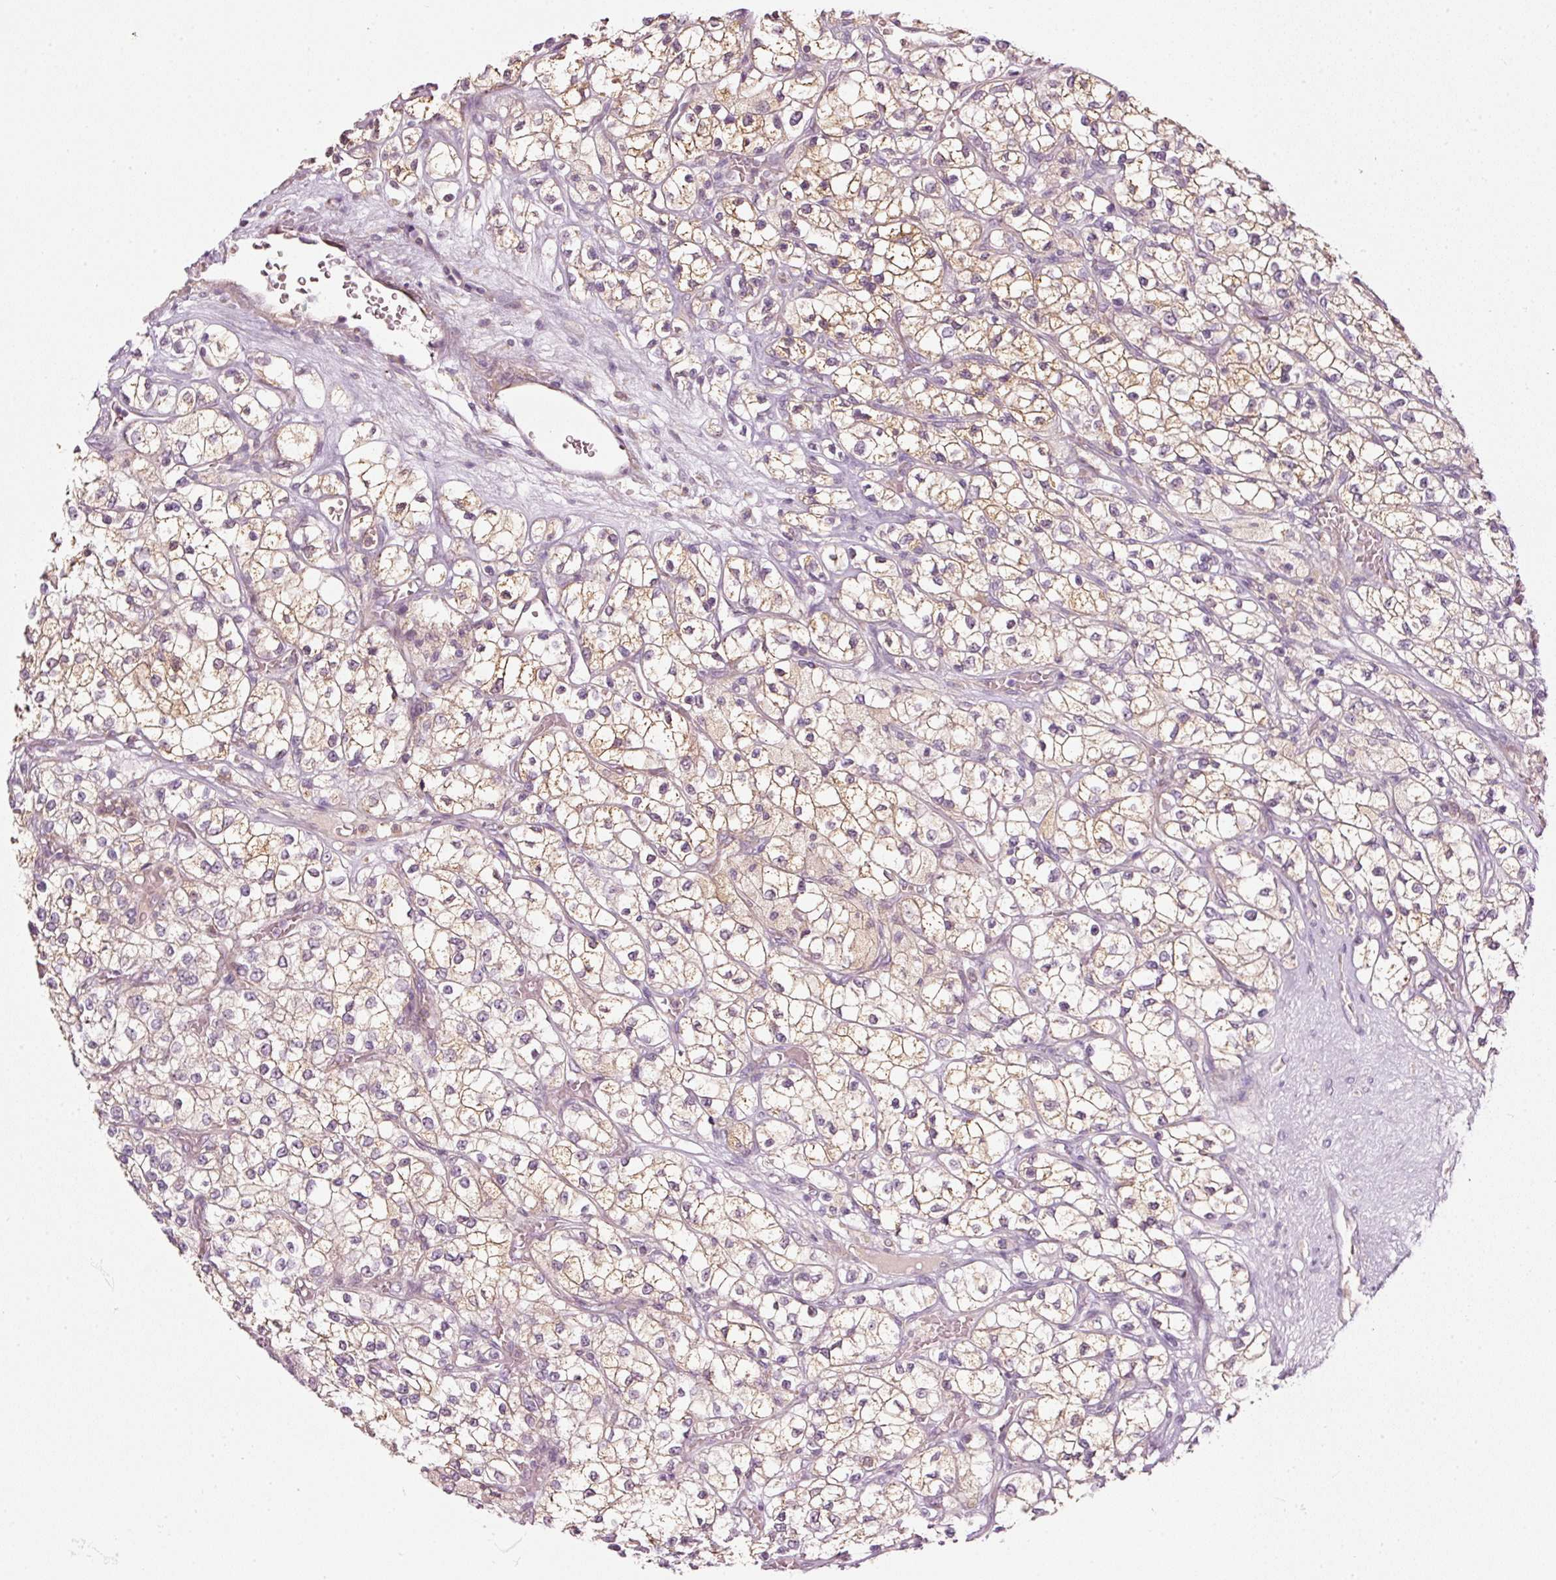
{"staining": {"intensity": "moderate", "quantity": "25%-75%", "location": "cytoplasmic/membranous"}, "tissue": "renal cancer", "cell_type": "Tumor cells", "image_type": "cancer", "snomed": [{"axis": "morphology", "description": "Adenocarcinoma, NOS"}, {"axis": "topography", "description": "Kidney"}], "caption": "Tumor cells reveal medium levels of moderate cytoplasmic/membranous staining in approximately 25%-75% of cells in human adenocarcinoma (renal).", "gene": "CDC20B", "patient": {"sex": "male", "age": 80}}